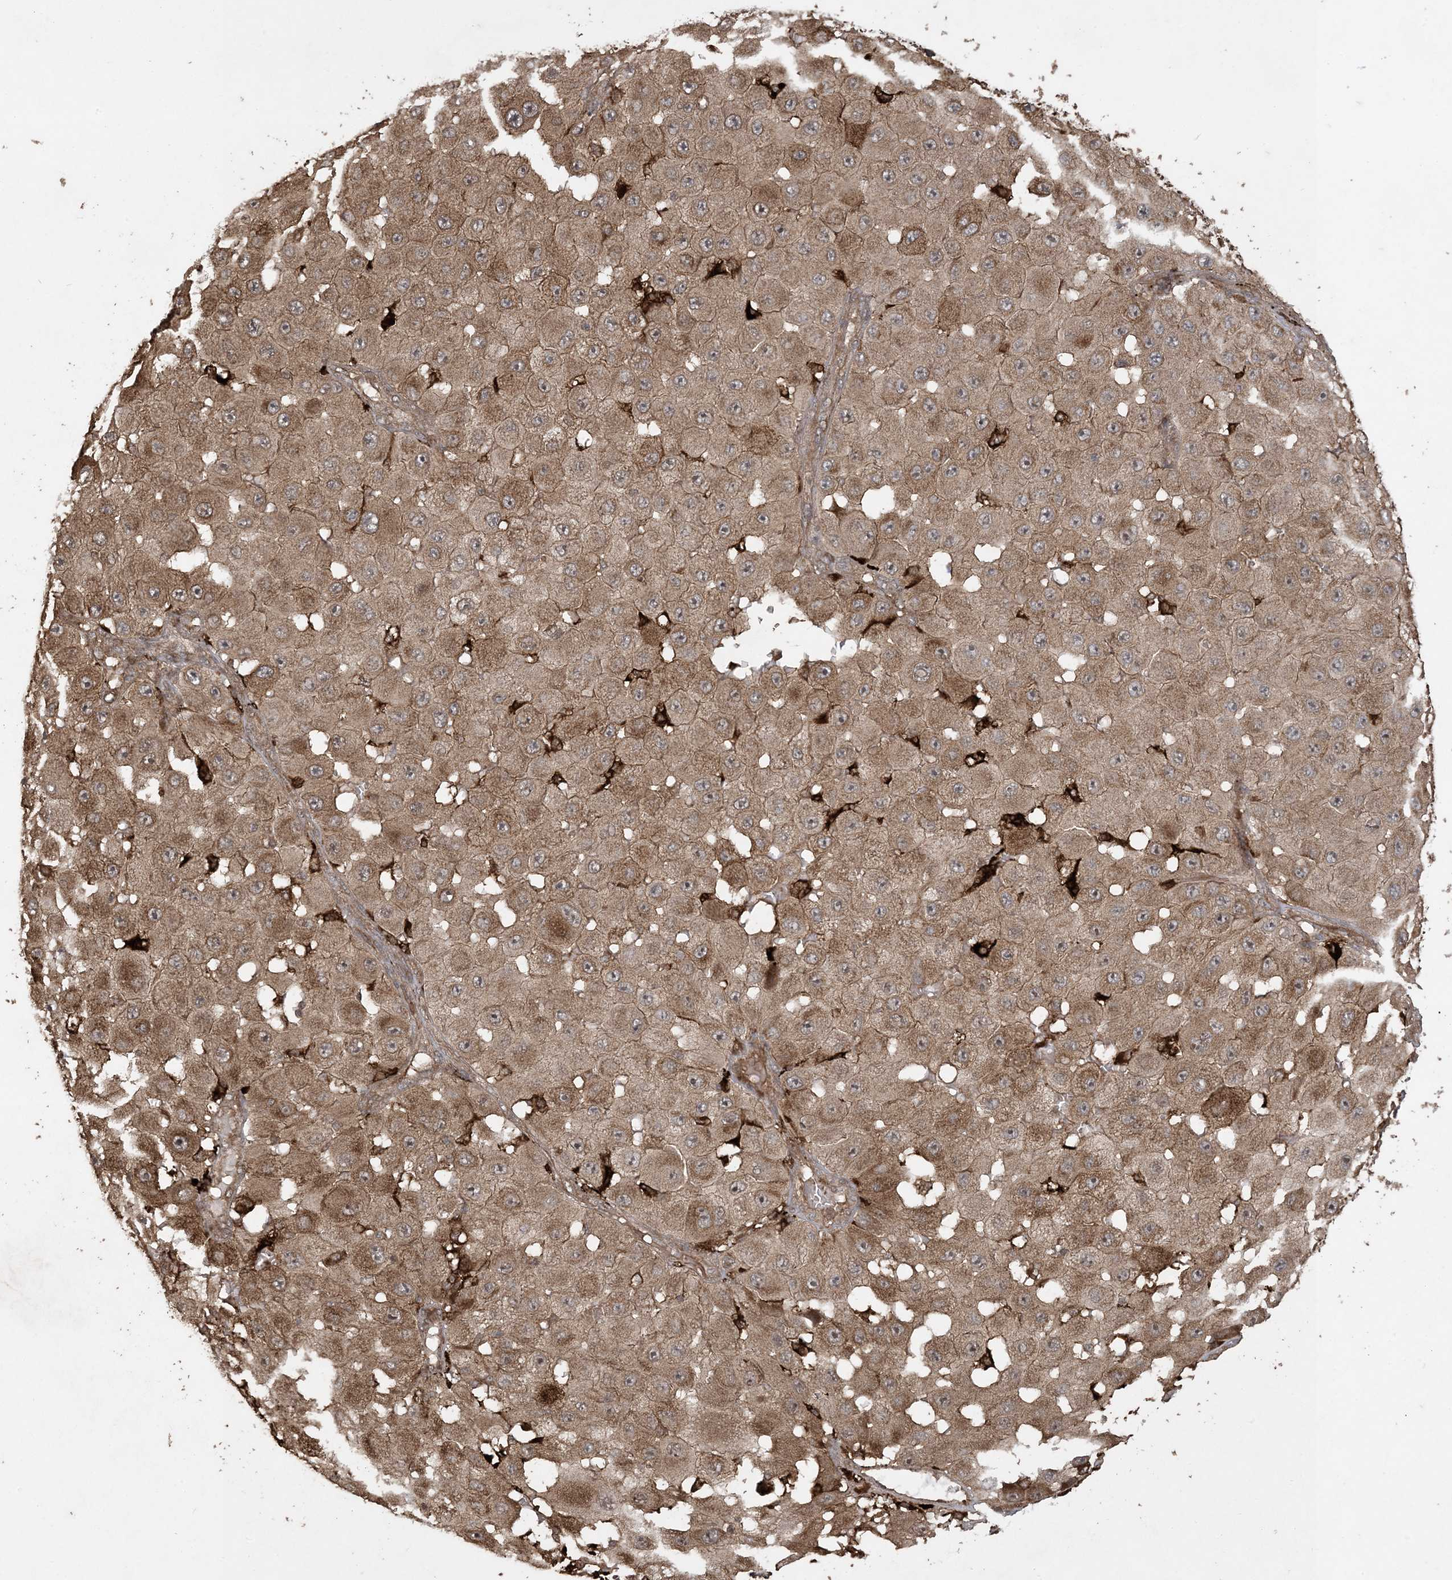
{"staining": {"intensity": "strong", "quantity": ">75%", "location": "cytoplasmic/membranous"}, "tissue": "melanoma", "cell_type": "Tumor cells", "image_type": "cancer", "snomed": [{"axis": "morphology", "description": "Malignant melanoma, NOS"}, {"axis": "topography", "description": "Skin"}], "caption": "Strong cytoplasmic/membranous staining is appreciated in approximately >75% of tumor cells in melanoma. The staining was performed using DAB (3,3'-diaminobenzidine) to visualize the protein expression in brown, while the nuclei were stained in blue with hematoxylin (Magnification: 20x).", "gene": "EFCAB8", "patient": {"sex": "female", "age": 81}}